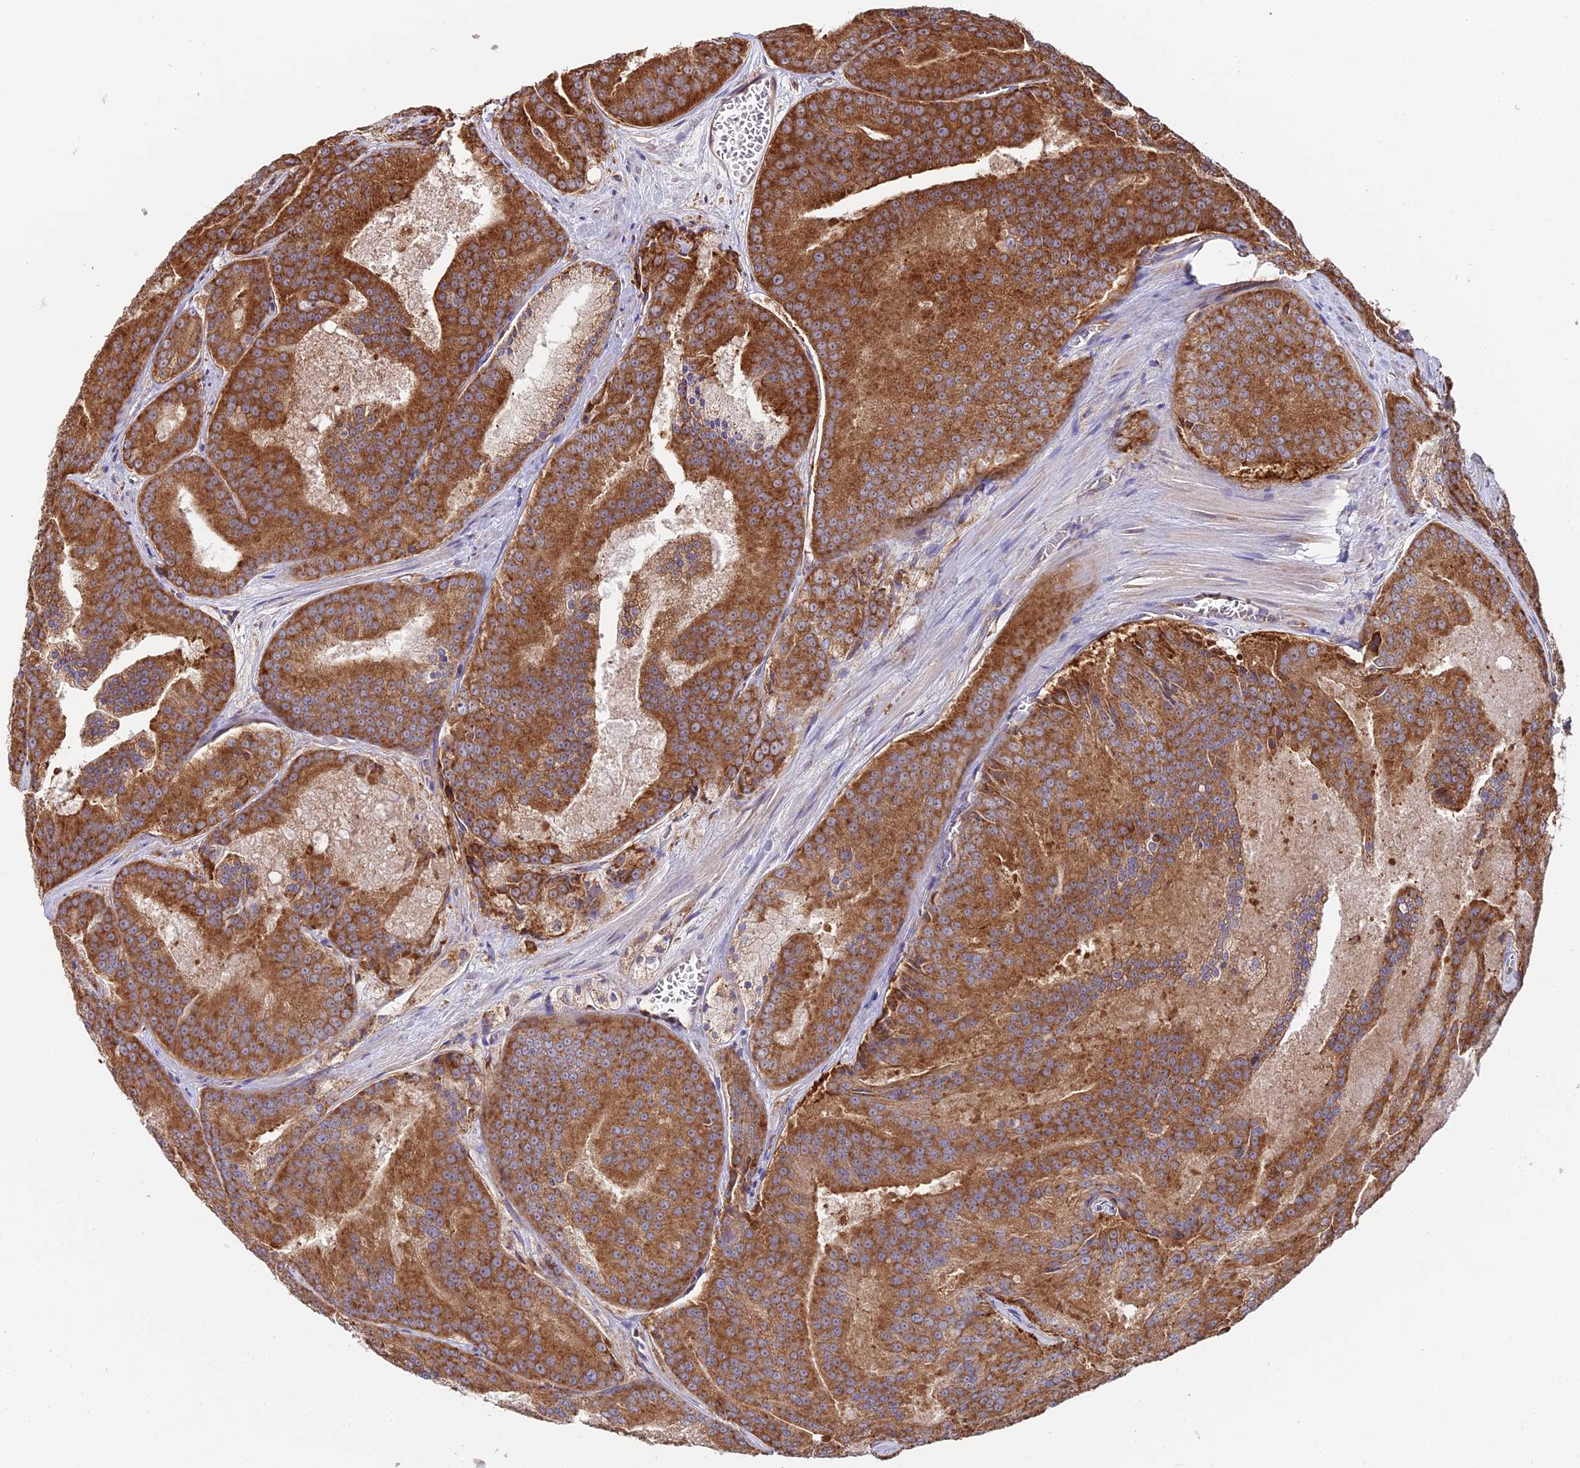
{"staining": {"intensity": "strong", "quantity": ">75%", "location": "cytoplasmic/membranous"}, "tissue": "prostate cancer", "cell_type": "Tumor cells", "image_type": "cancer", "snomed": [{"axis": "morphology", "description": "Adenocarcinoma, High grade"}, {"axis": "topography", "description": "Prostate"}], "caption": "IHC staining of prostate adenocarcinoma (high-grade), which exhibits high levels of strong cytoplasmic/membranous staining in approximately >75% of tumor cells indicating strong cytoplasmic/membranous protein expression. The staining was performed using DAB (brown) for protein detection and nuclei were counterstained in hematoxylin (blue).", "gene": "RPL26", "patient": {"sex": "male", "age": 61}}